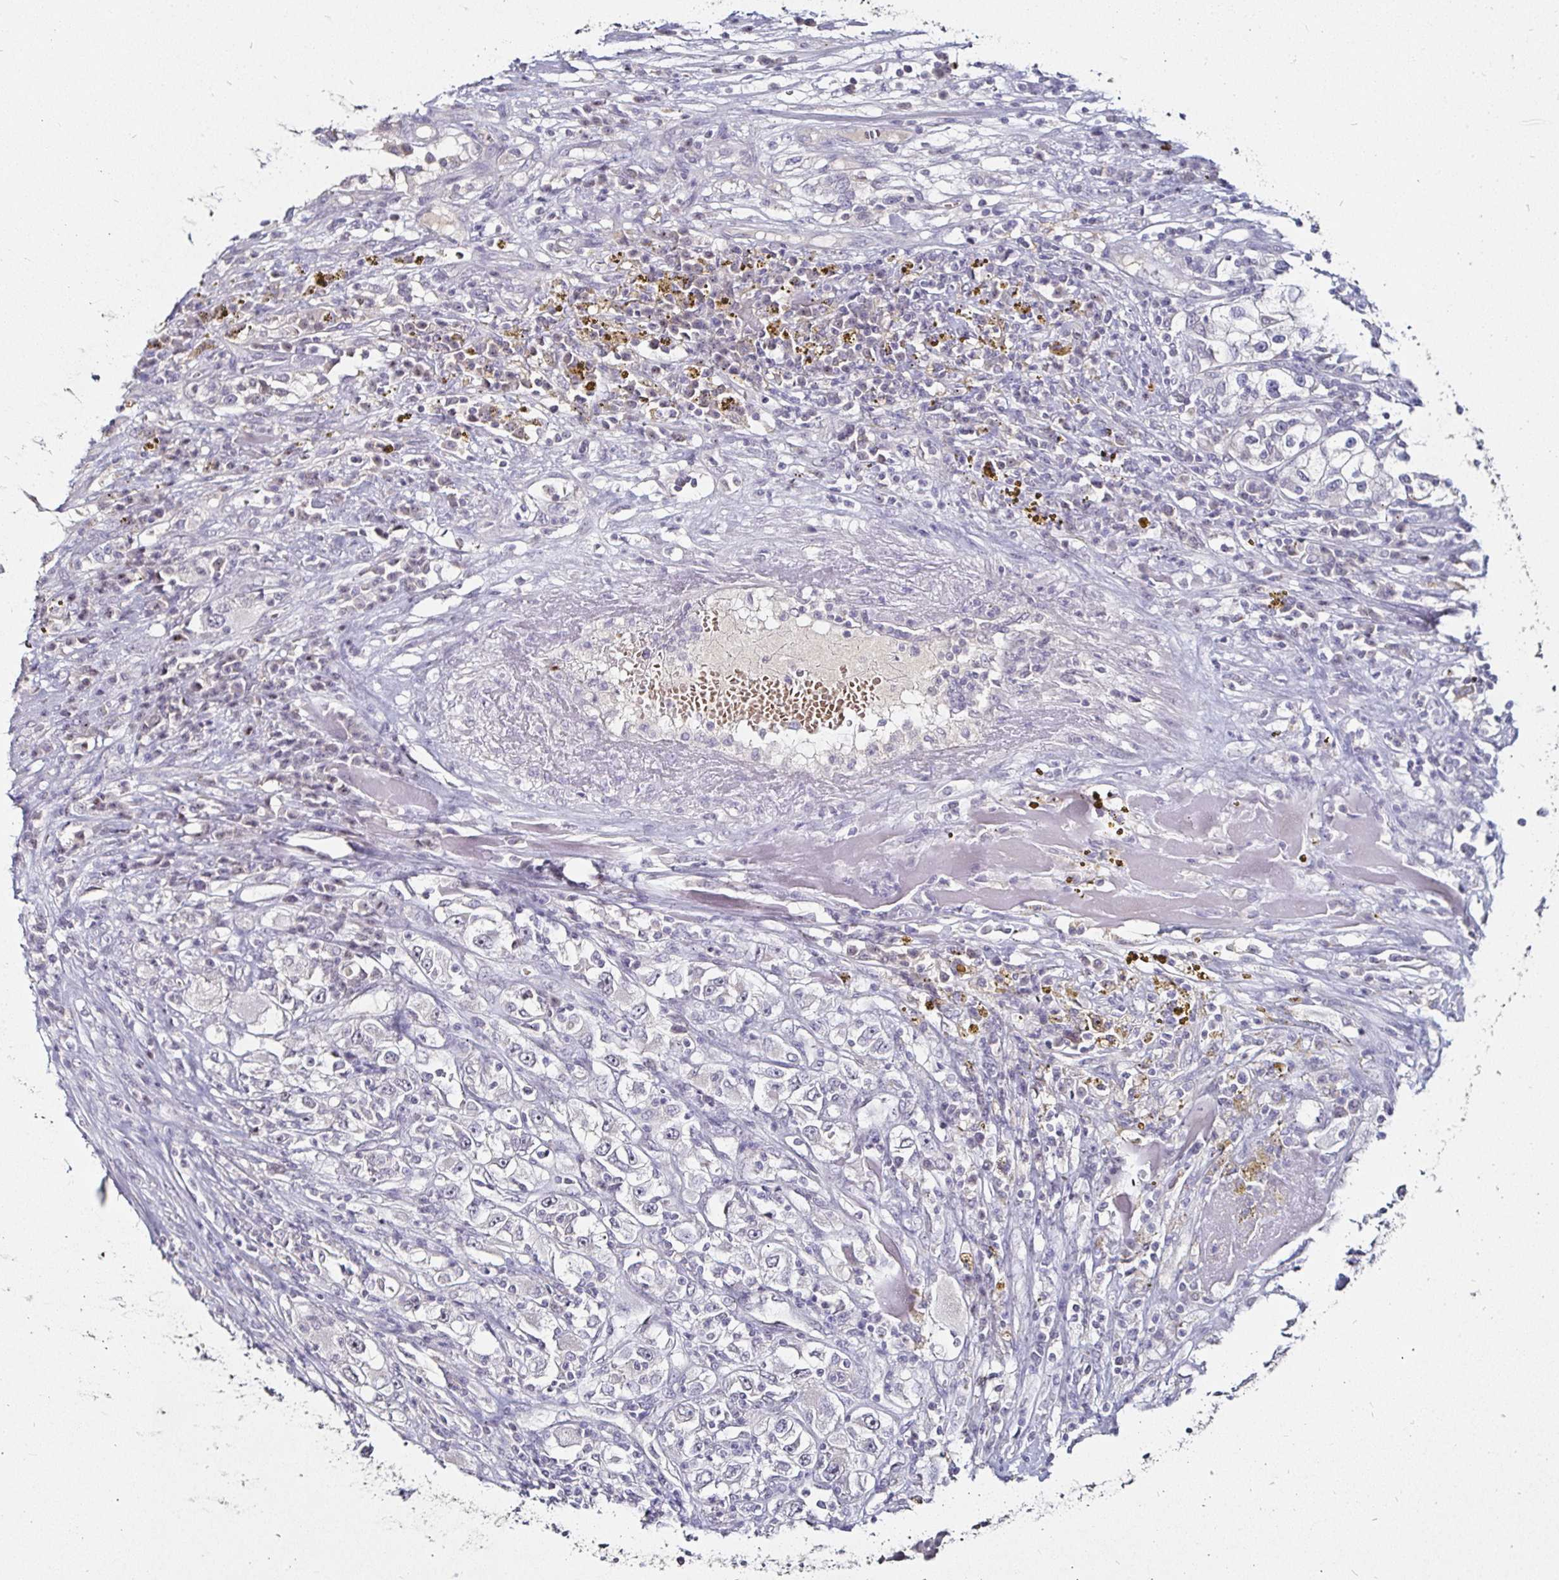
{"staining": {"intensity": "negative", "quantity": "none", "location": "none"}, "tissue": "renal cancer", "cell_type": "Tumor cells", "image_type": "cancer", "snomed": [{"axis": "morphology", "description": "Adenocarcinoma, NOS"}, {"axis": "topography", "description": "Kidney"}], "caption": "Renal cancer was stained to show a protein in brown. There is no significant expression in tumor cells.", "gene": "FAIM2", "patient": {"sex": "female", "age": 52}}